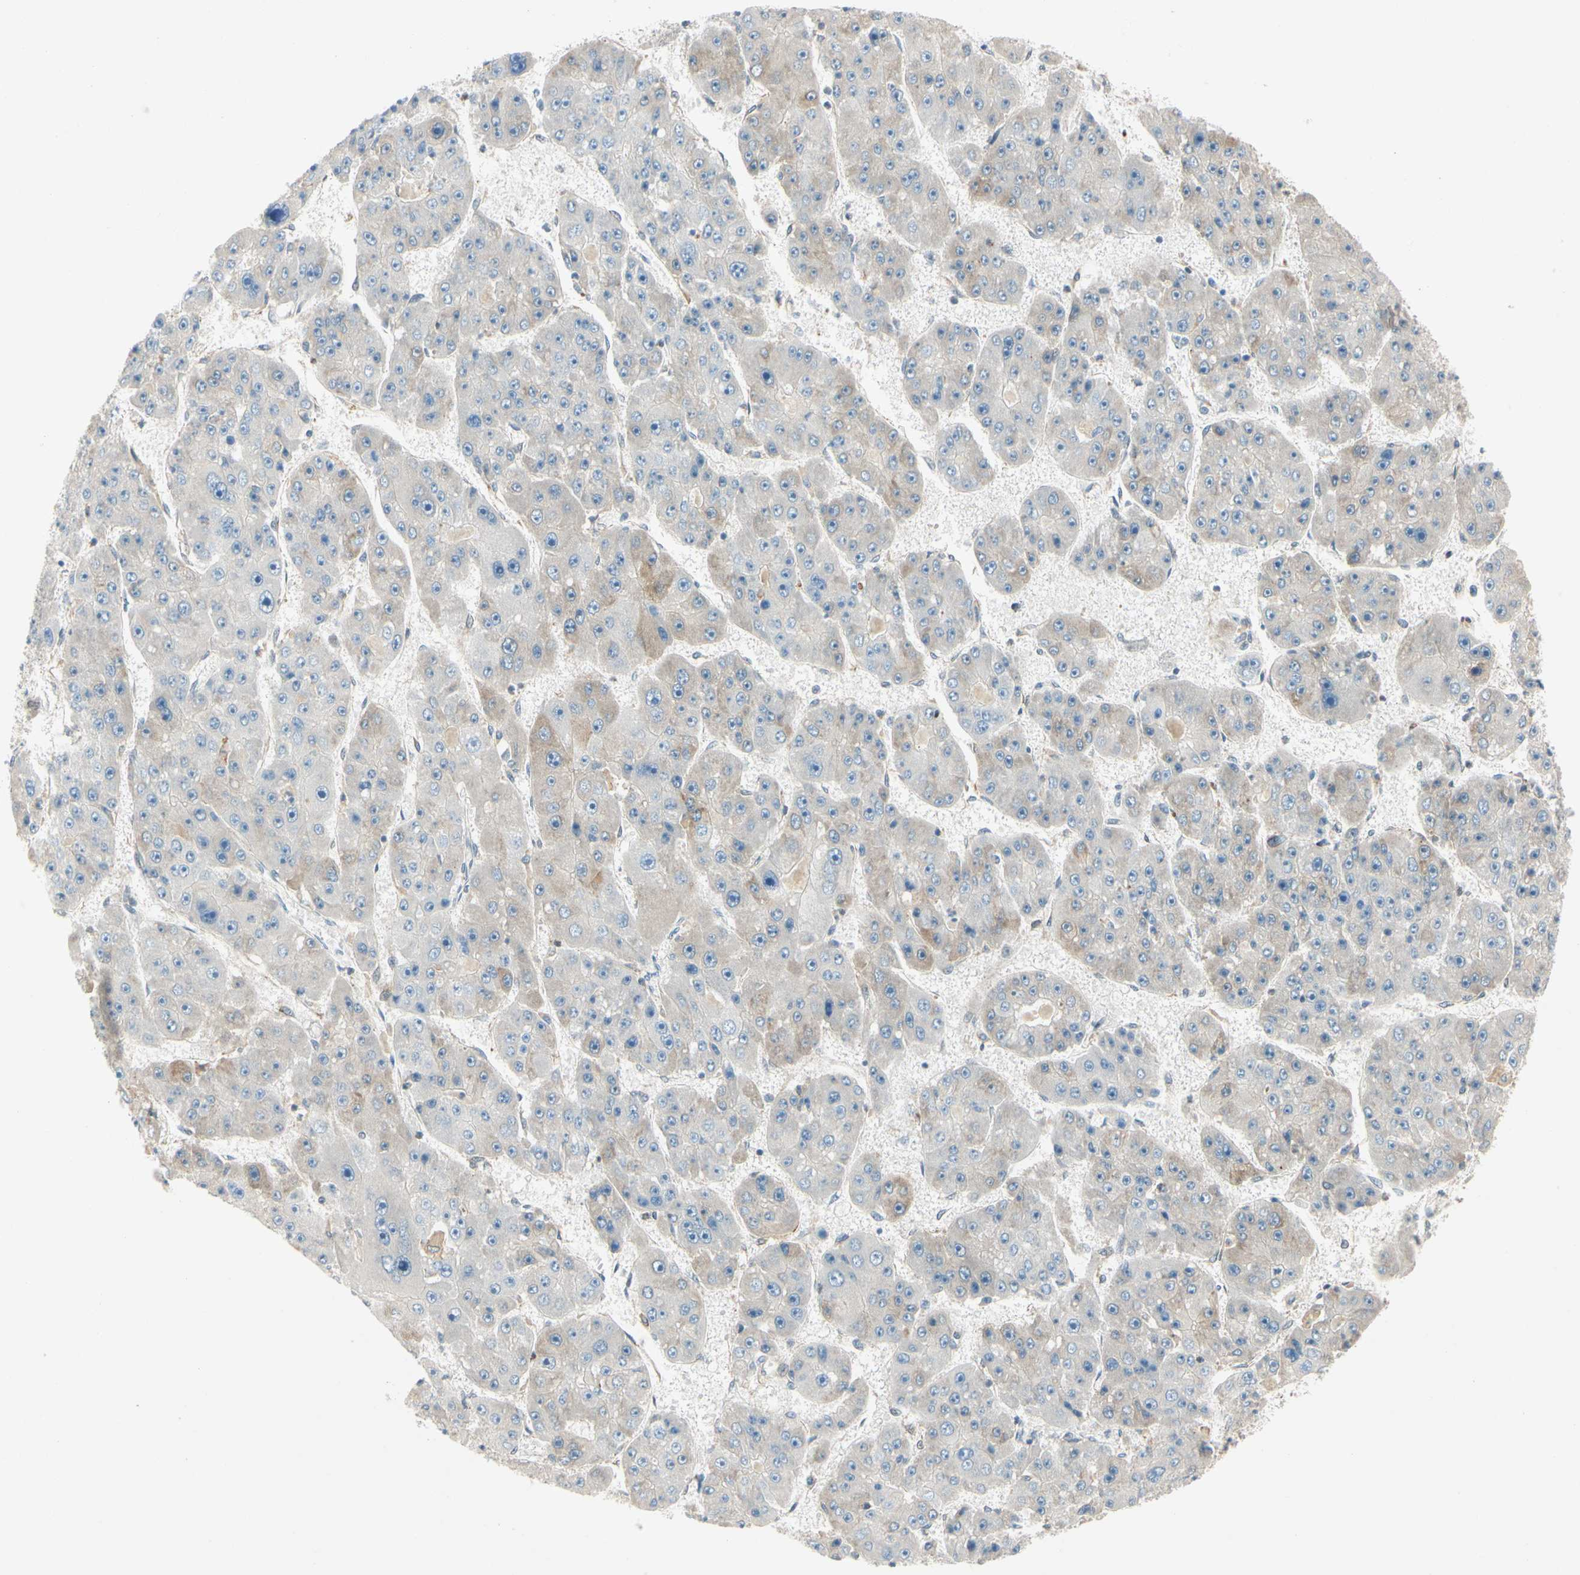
{"staining": {"intensity": "weak", "quantity": "<25%", "location": "cytoplasmic/membranous"}, "tissue": "liver cancer", "cell_type": "Tumor cells", "image_type": "cancer", "snomed": [{"axis": "morphology", "description": "Carcinoma, Hepatocellular, NOS"}, {"axis": "topography", "description": "Liver"}], "caption": "There is no significant staining in tumor cells of liver hepatocellular carcinoma.", "gene": "WIPI1", "patient": {"sex": "female", "age": 61}}